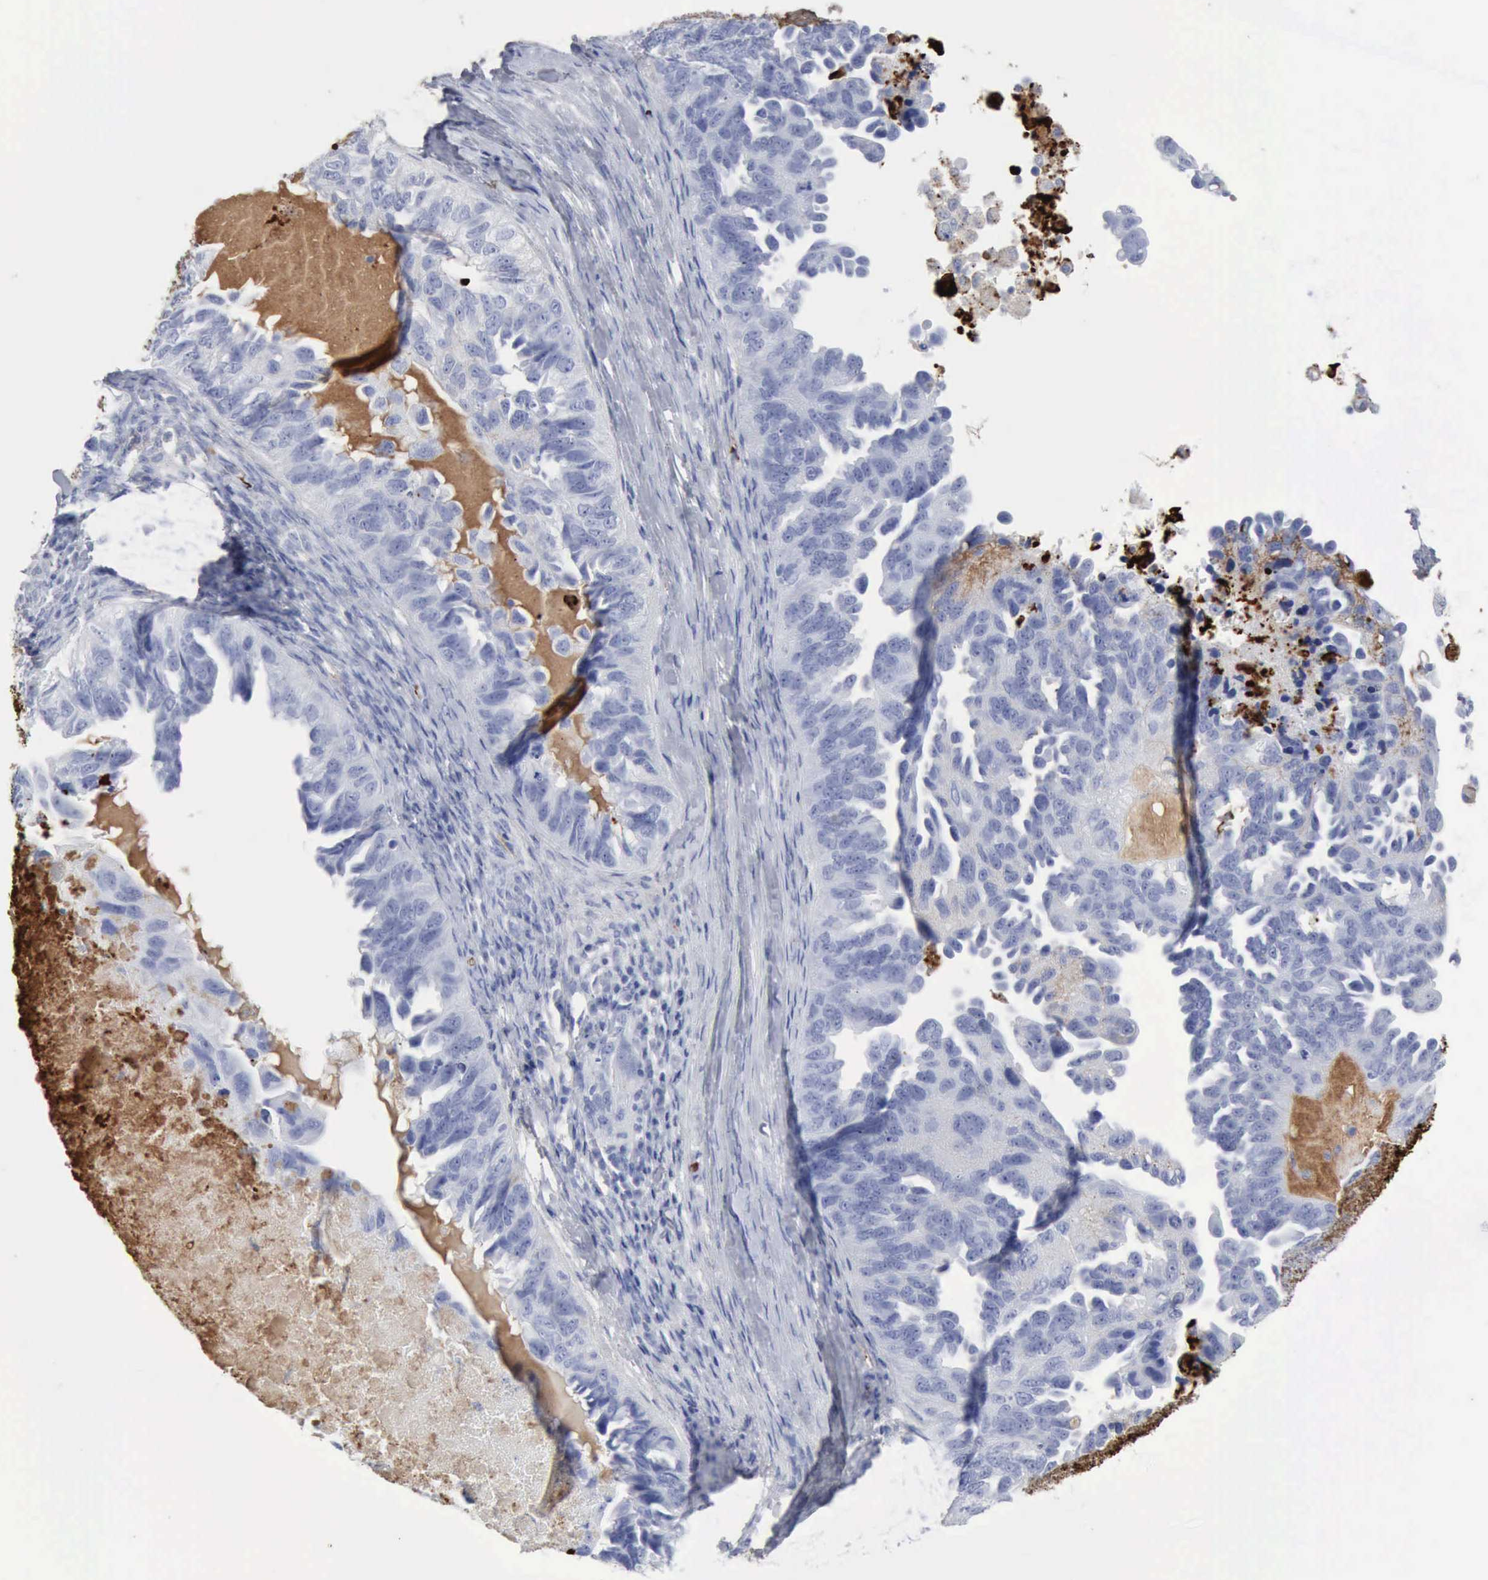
{"staining": {"intensity": "negative", "quantity": "none", "location": "none"}, "tissue": "ovarian cancer", "cell_type": "Tumor cells", "image_type": "cancer", "snomed": [{"axis": "morphology", "description": "Cystadenocarcinoma, serous, NOS"}, {"axis": "topography", "description": "Ovary"}], "caption": "Micrograph shows no protein staining in tumor cells of serous cystadenocarcinoma (ovarian) tissue.", "gene": "C4BPA", "patient": {"sex": "female", "age": 82}}